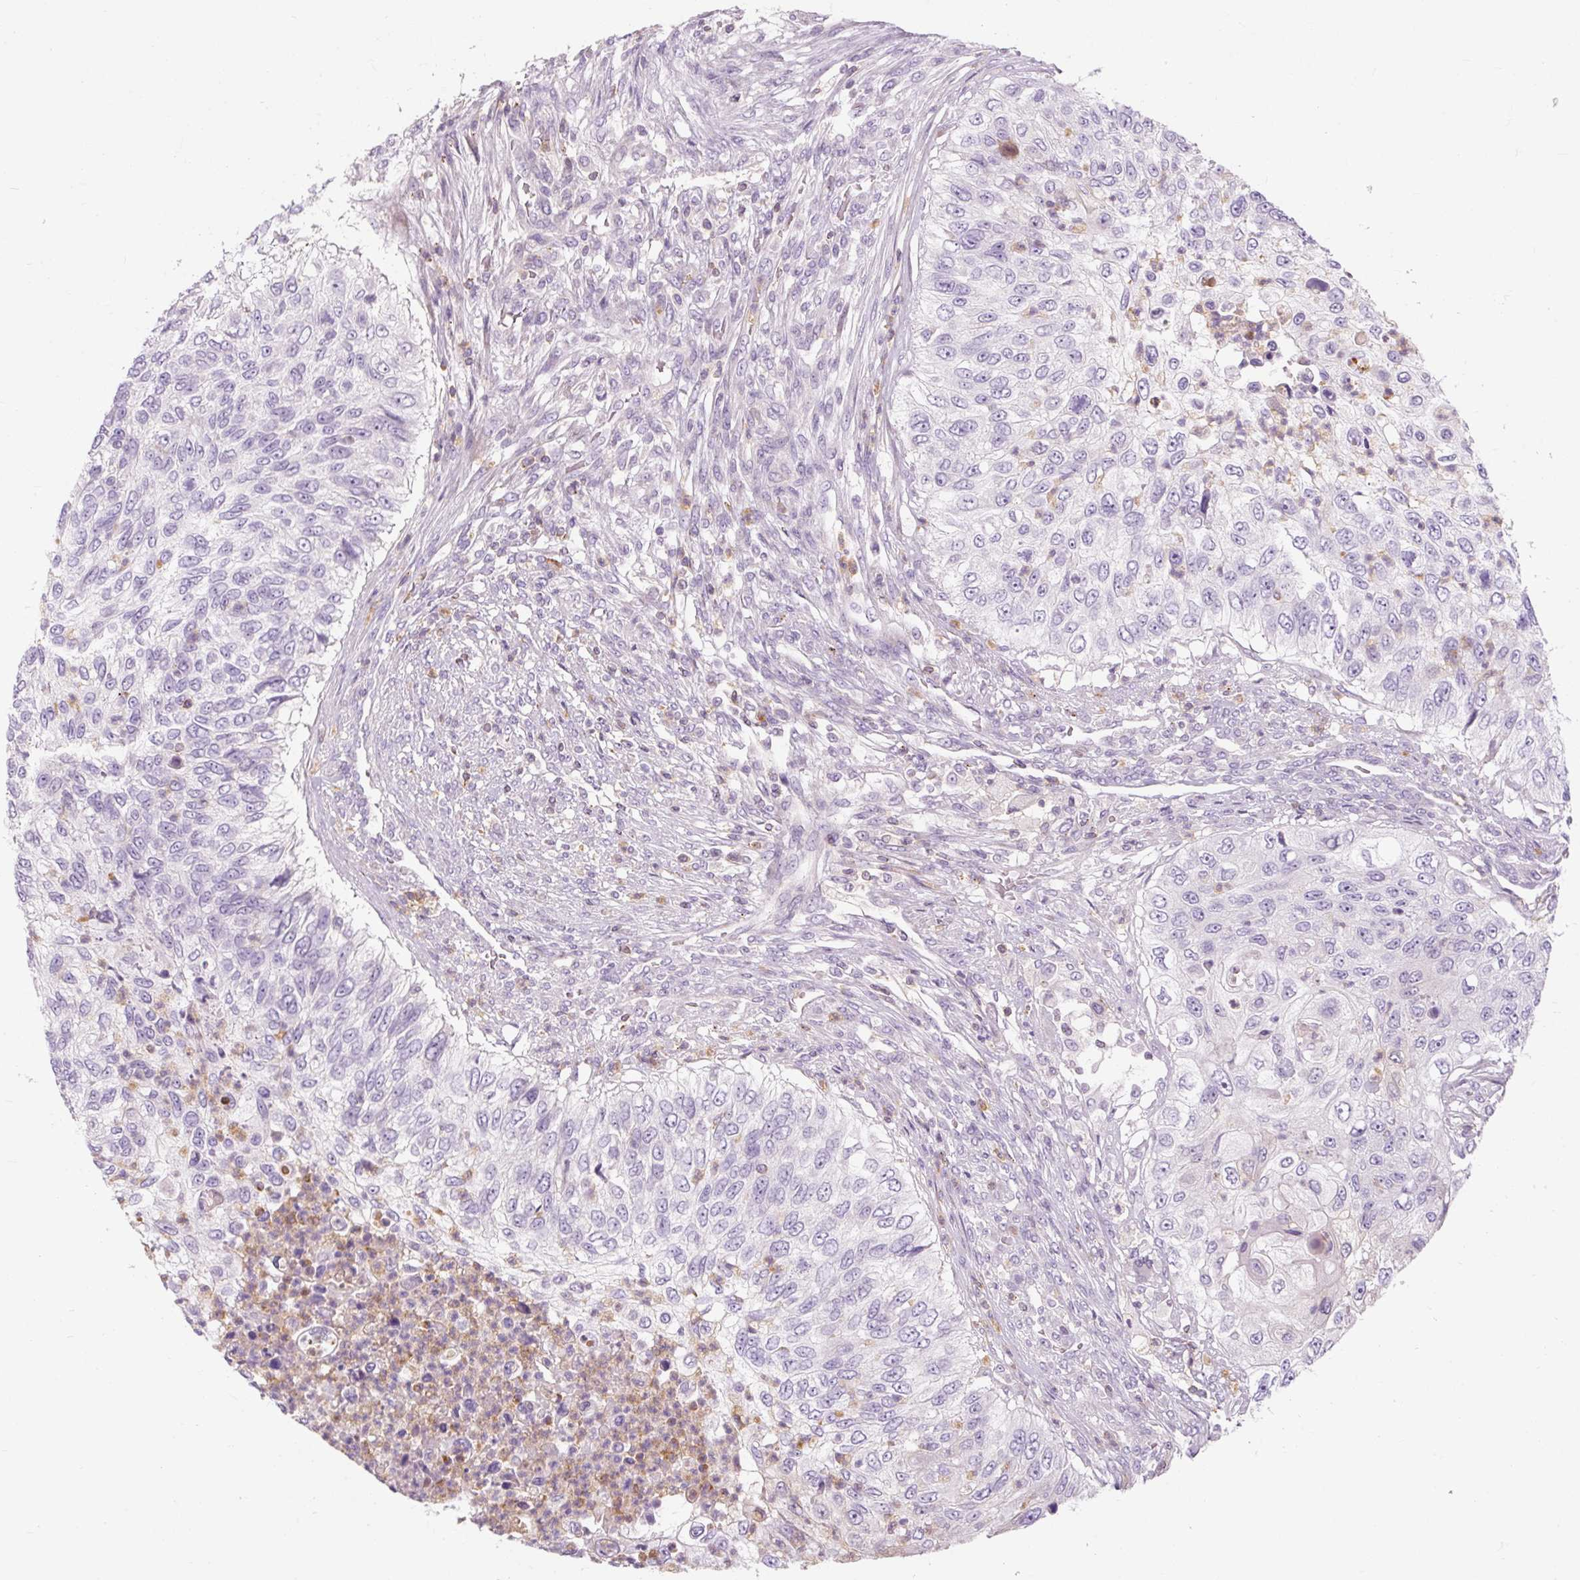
{"staining": {"intensity": "negative", "quantity": "none", "location": "none"}, "tissue": "urothelial cancer", "cell_type": "Tumor cells", "image_type": "cancer", "snomed": [{"axis": "morphology", "description": "Urothelial carcinoma, High grade"}, {"axis": "topography", "description": "Urinary bladder"}], "caption": "Tumor cells show no significant staining in high-grade urothelial carcinoma. (DAB (3,3'-diaminobenzidine) IHC visualized using brightfield microscopy, high magnification).", "gene": "TIGD2", "patient": {"sex": "female", "age": 60}}